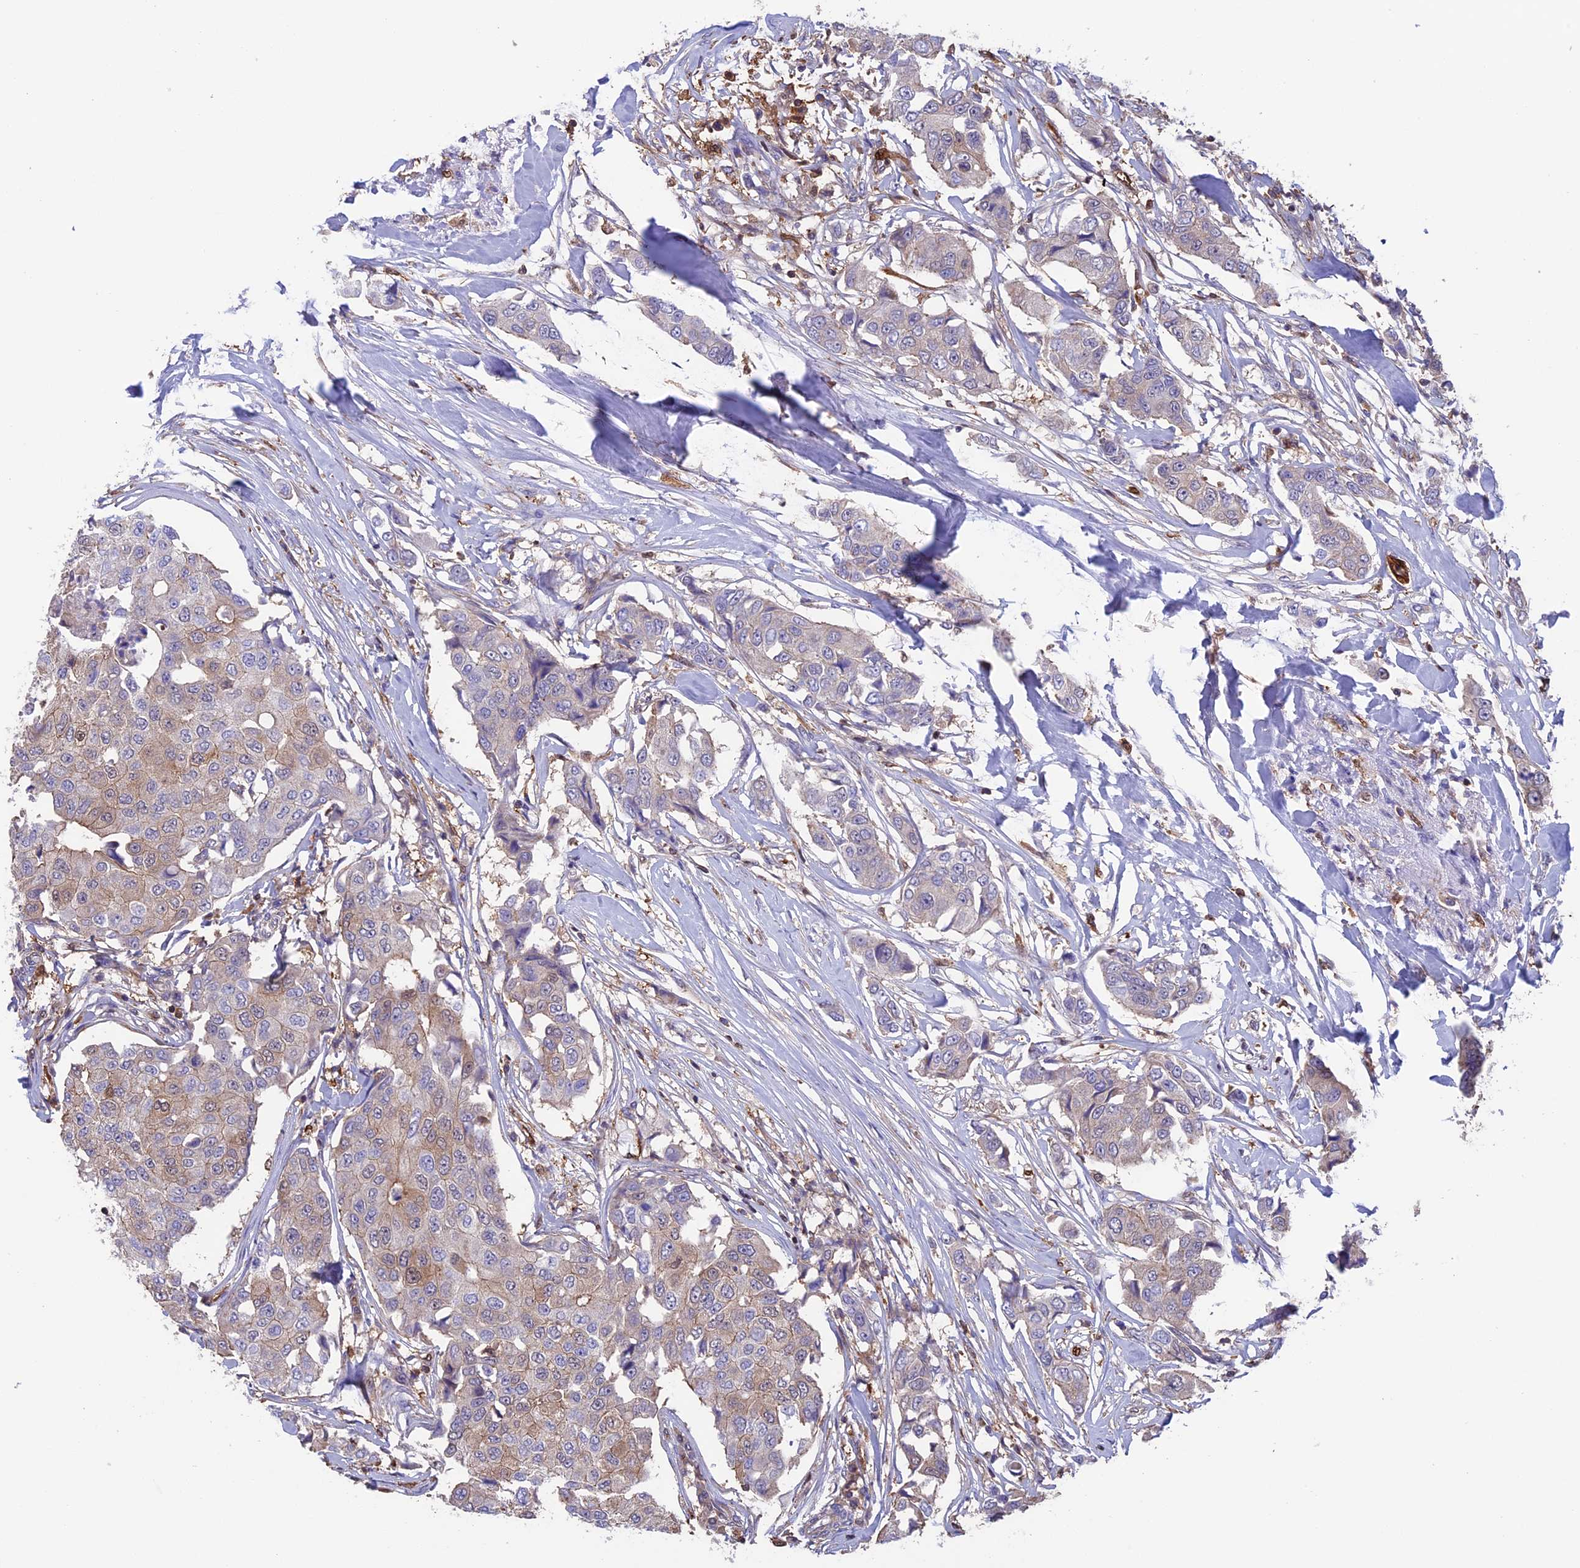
{"staining": {"intensity": "weak", "quantity": "<25%", "location": "cytoplasmic/membranous"}, "tissue": "breast cancer", "cell_type": "Tumor cells", "image_type": "cancer", "snomed": [{"axis": "morphology", "description": "Duct carcinoma"}, {"axis": "topography", "description": "Breast"}], "caption": "Immunohistochemistry micrograph of human breast intraductal carcinoma stained for a protein (brown), which reveals no expression in tumor cells. (DAB (3,3'-diaminobenzidine) IHC with hematoxylin counter stain).", "gene": "ARHGAP18", "patient": {"sex": "female", "age": 80}}